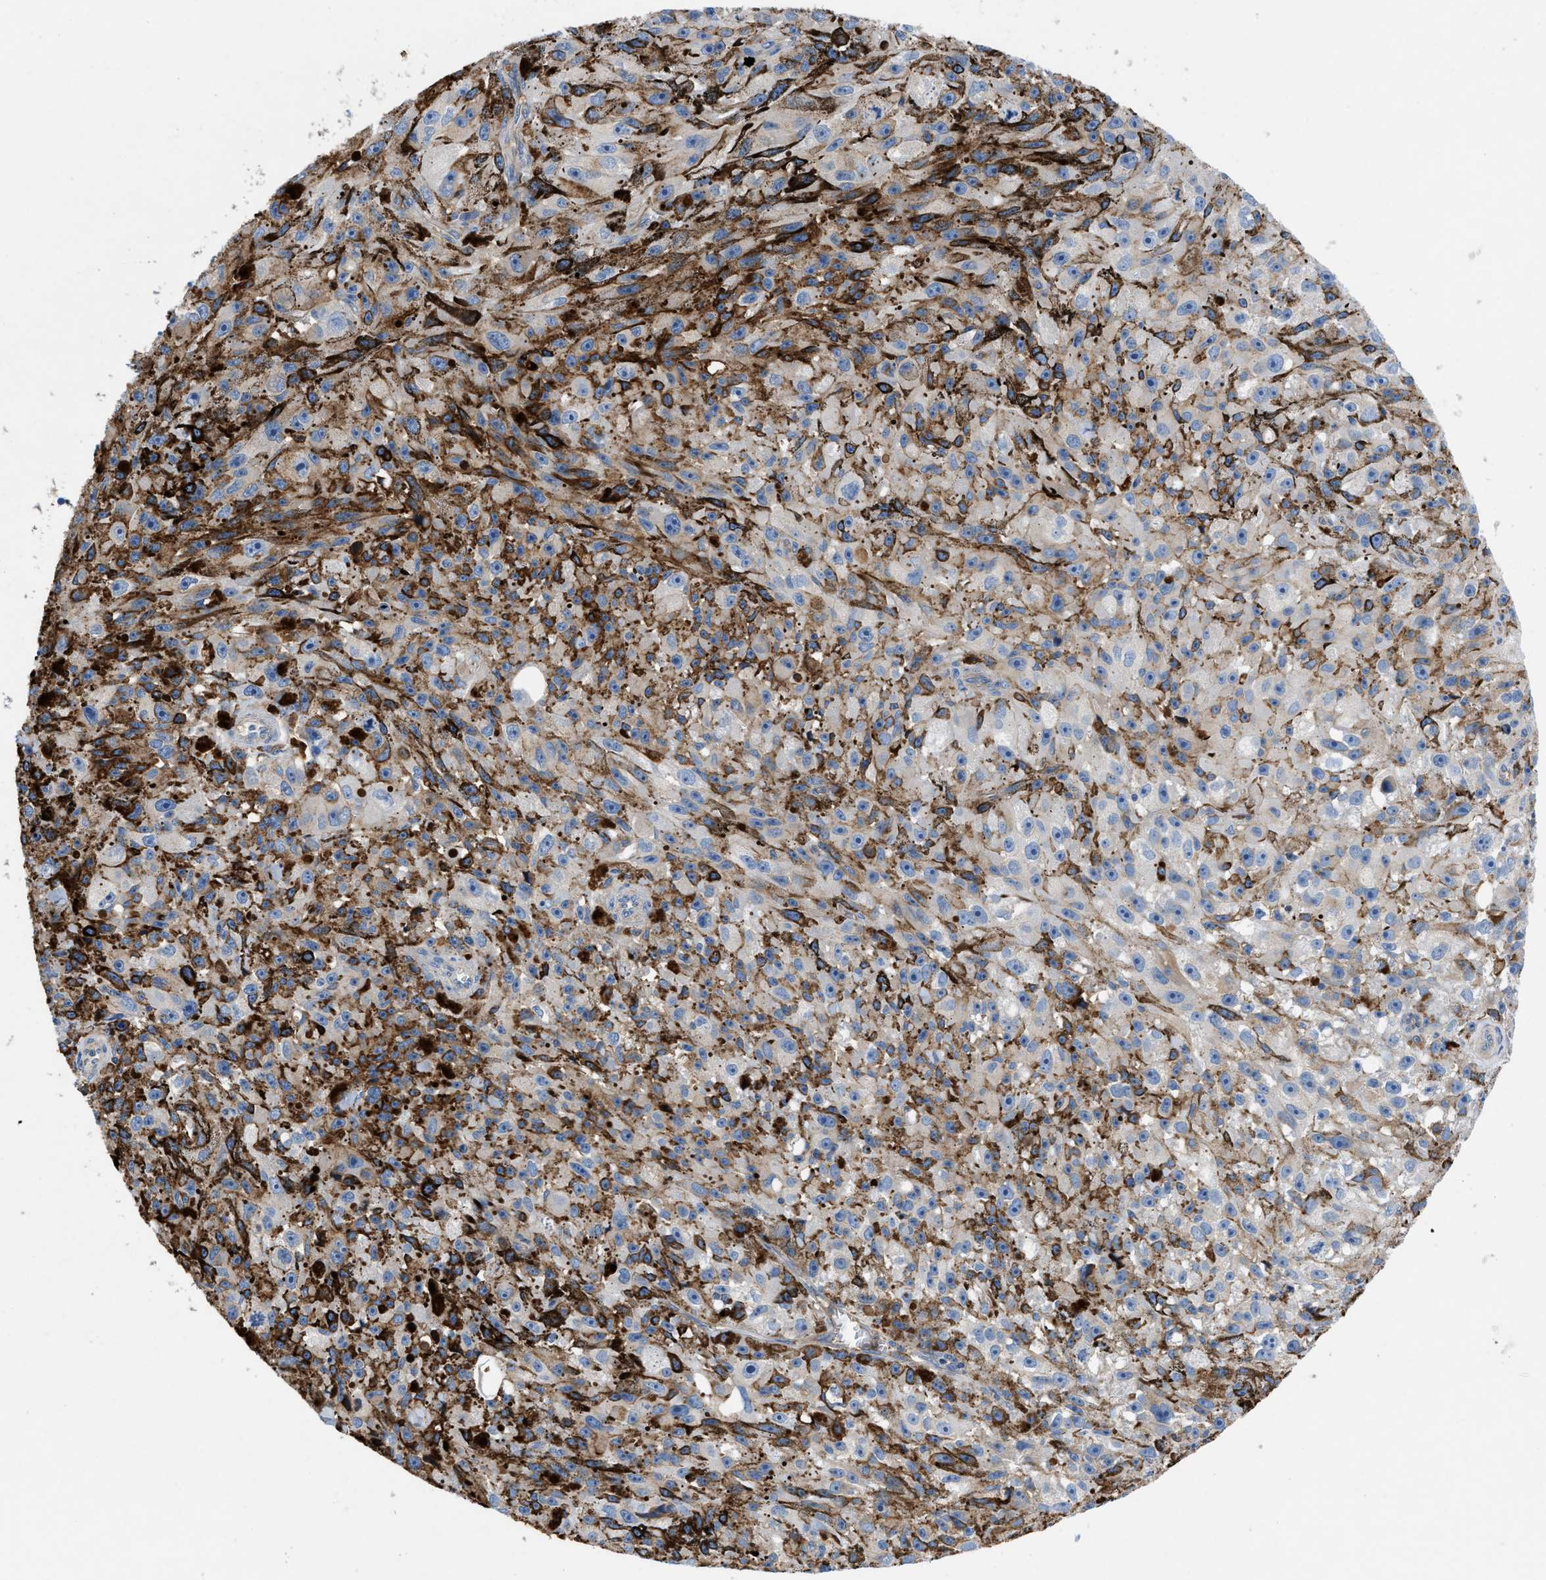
{"staining": {"intensity": "weak", "quantity": "<25%", "location": "cytoplasmic/membranous"}, "tissue": "melanoma", "cell_type": "Tumor cells", "image_type": "cancer", "snomed": [{"axis": "morphology", "description": "Malignant melanoma, NOS"}, {"axis": "topography", "description": "Skin"}], "caption": "Human malignant melanoma stained for a protein using IHC exhibits no expression in tumor cells.", "gene": "ATP6V0D1", "patient": {"sex": "female", "age": 104}}